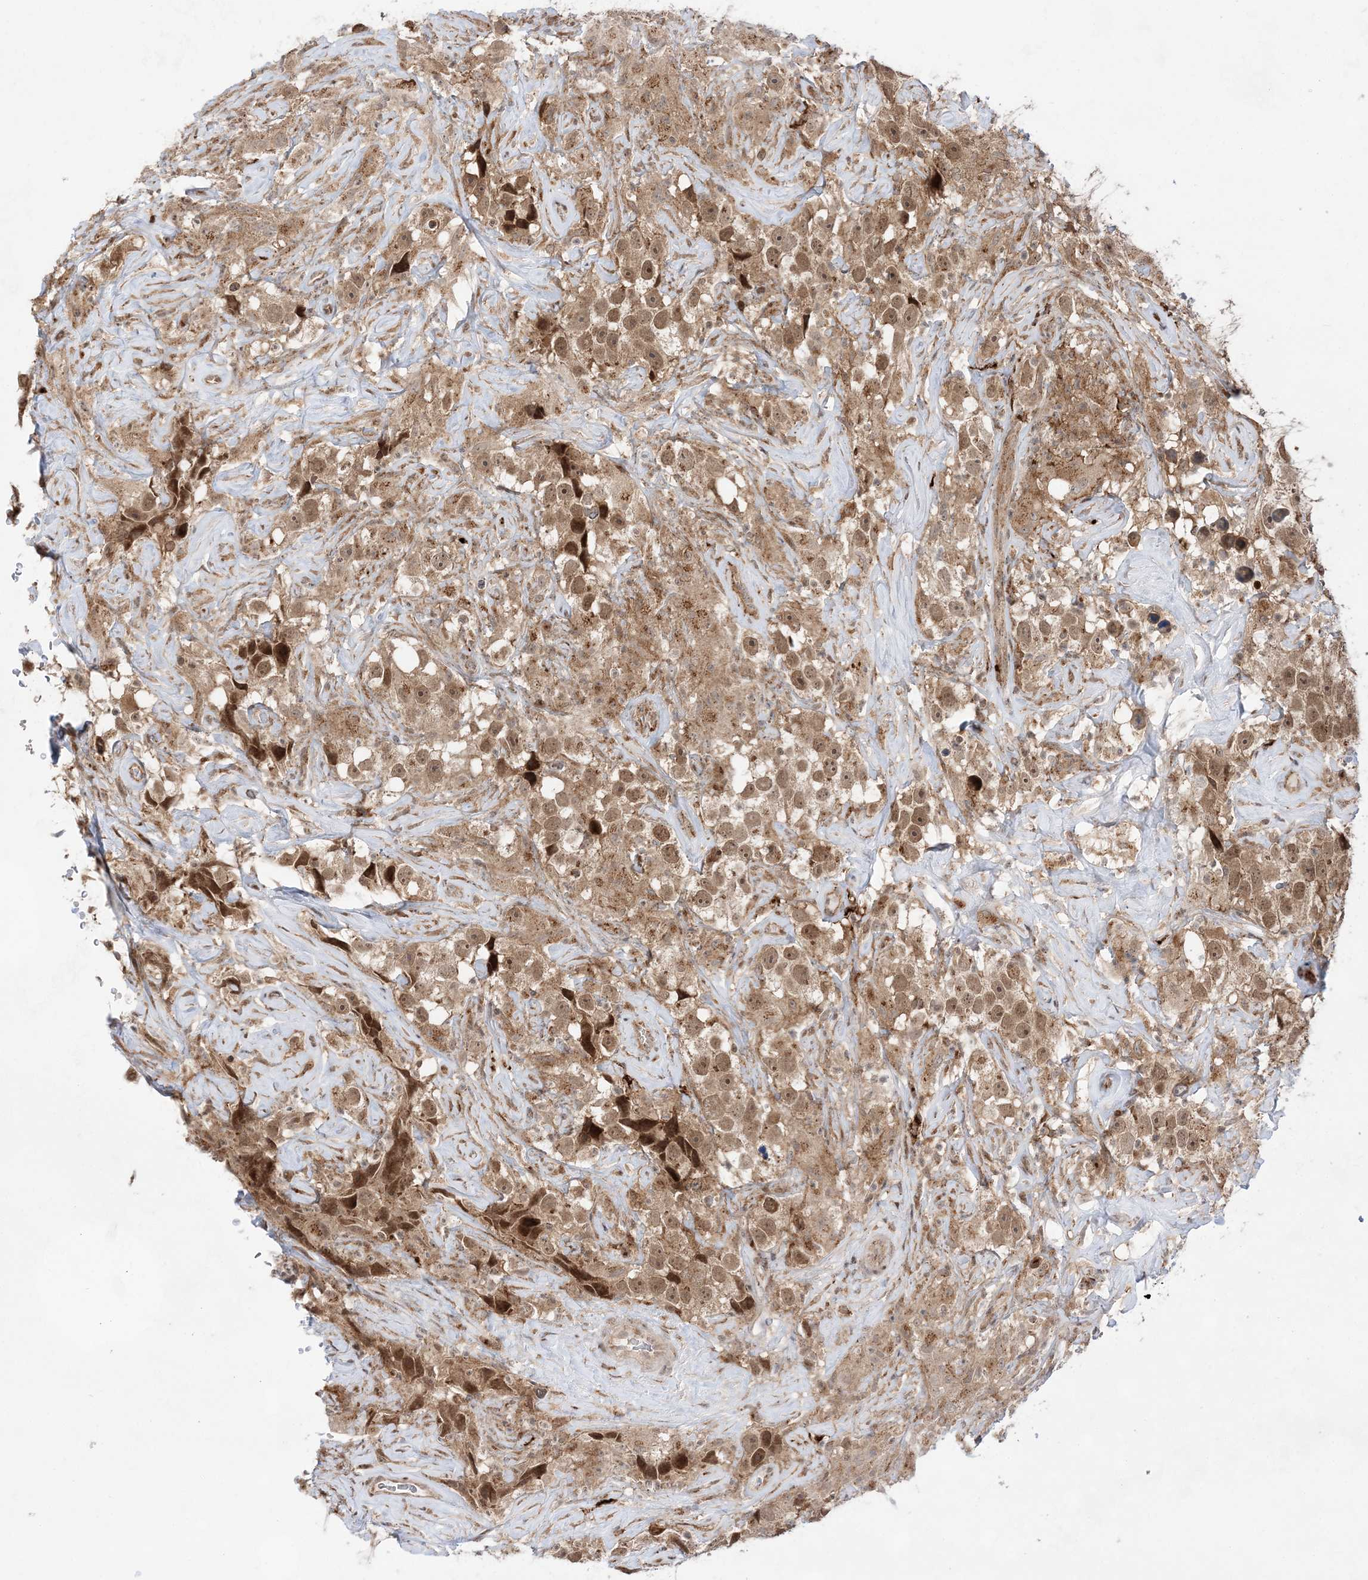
{"staining": {"intensity": "moderate", "quantity": ">75%", "location": "cytoplasmic/membranous,nuclear"}, "tissue": "testis cancer", "cell_type": "Tumor cells", "image_type": "cancer", "snomed": [{"axis": "morphology", "description": "Seminoma, NOS"}, {"axis": "topography", "description": "Testis"}], "caption": "Testis cancer tissue shows moderate cytoplasmic/membranous and nuclear staining in approximately >75% of tumor cells, visualized by immunohistochemistry.", "gene": "ANAPC15", "patient": {"sex": "male", "age": 49}}